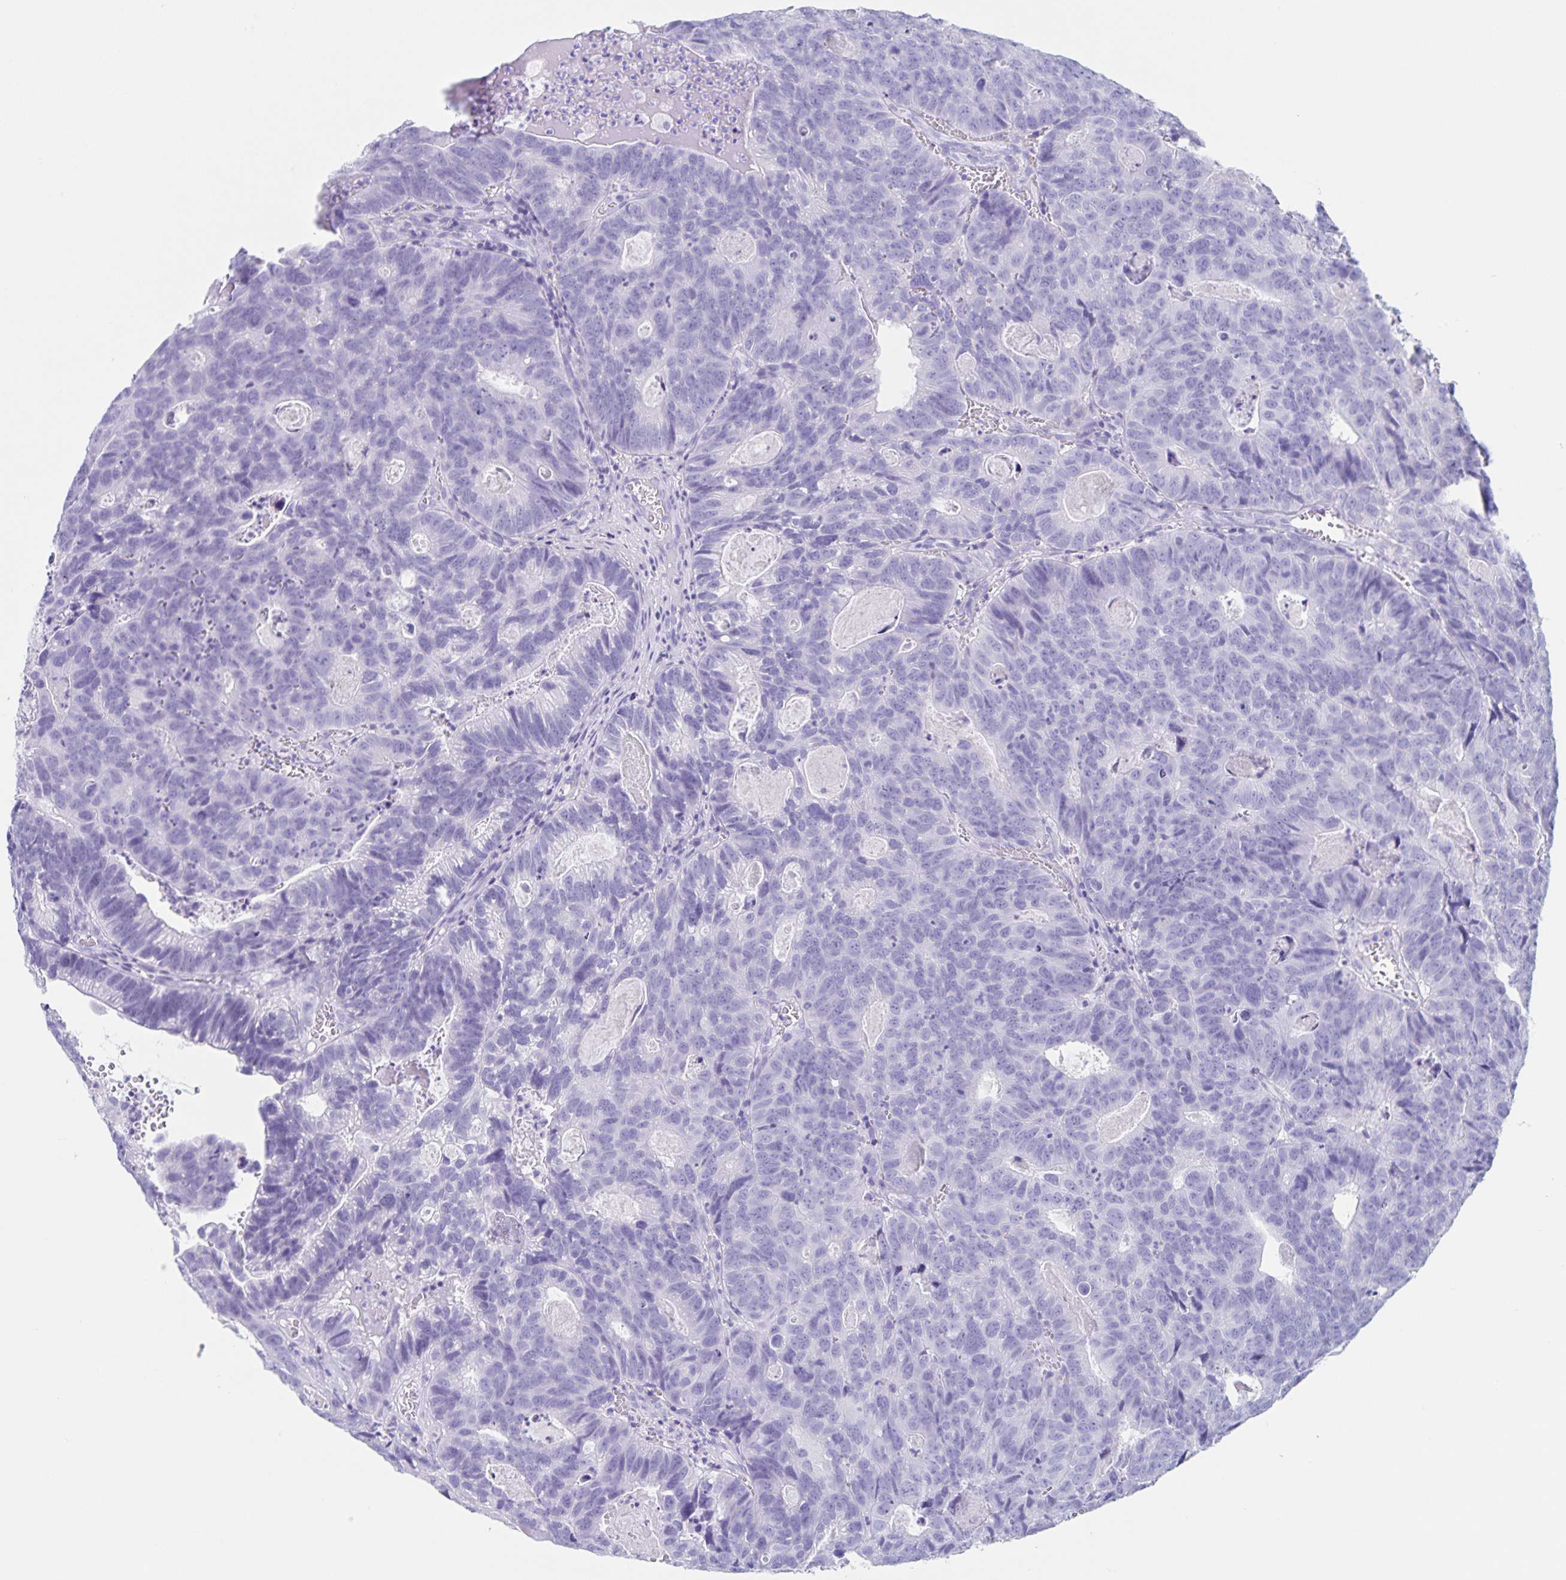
{"staining": {"intensity": "negative", "quantity": "none", "location": "none"}, "tissue": "head and neck cancer", "cell_type": "Tumor cells", "image_type": "cancer", "snomed": [{"axis": "morphology", "description": "Adenocarcinoma, NOS"}, {"axis": "topography", "description": "Head-Neck"}], "caption": "Tumor cells show no significant protein staining in head and neck cancer (adenocarcinoma). Nuclei are stained in blue.", "gene": "C12orf56", "patient": {"sex": "male", "age": 62}}